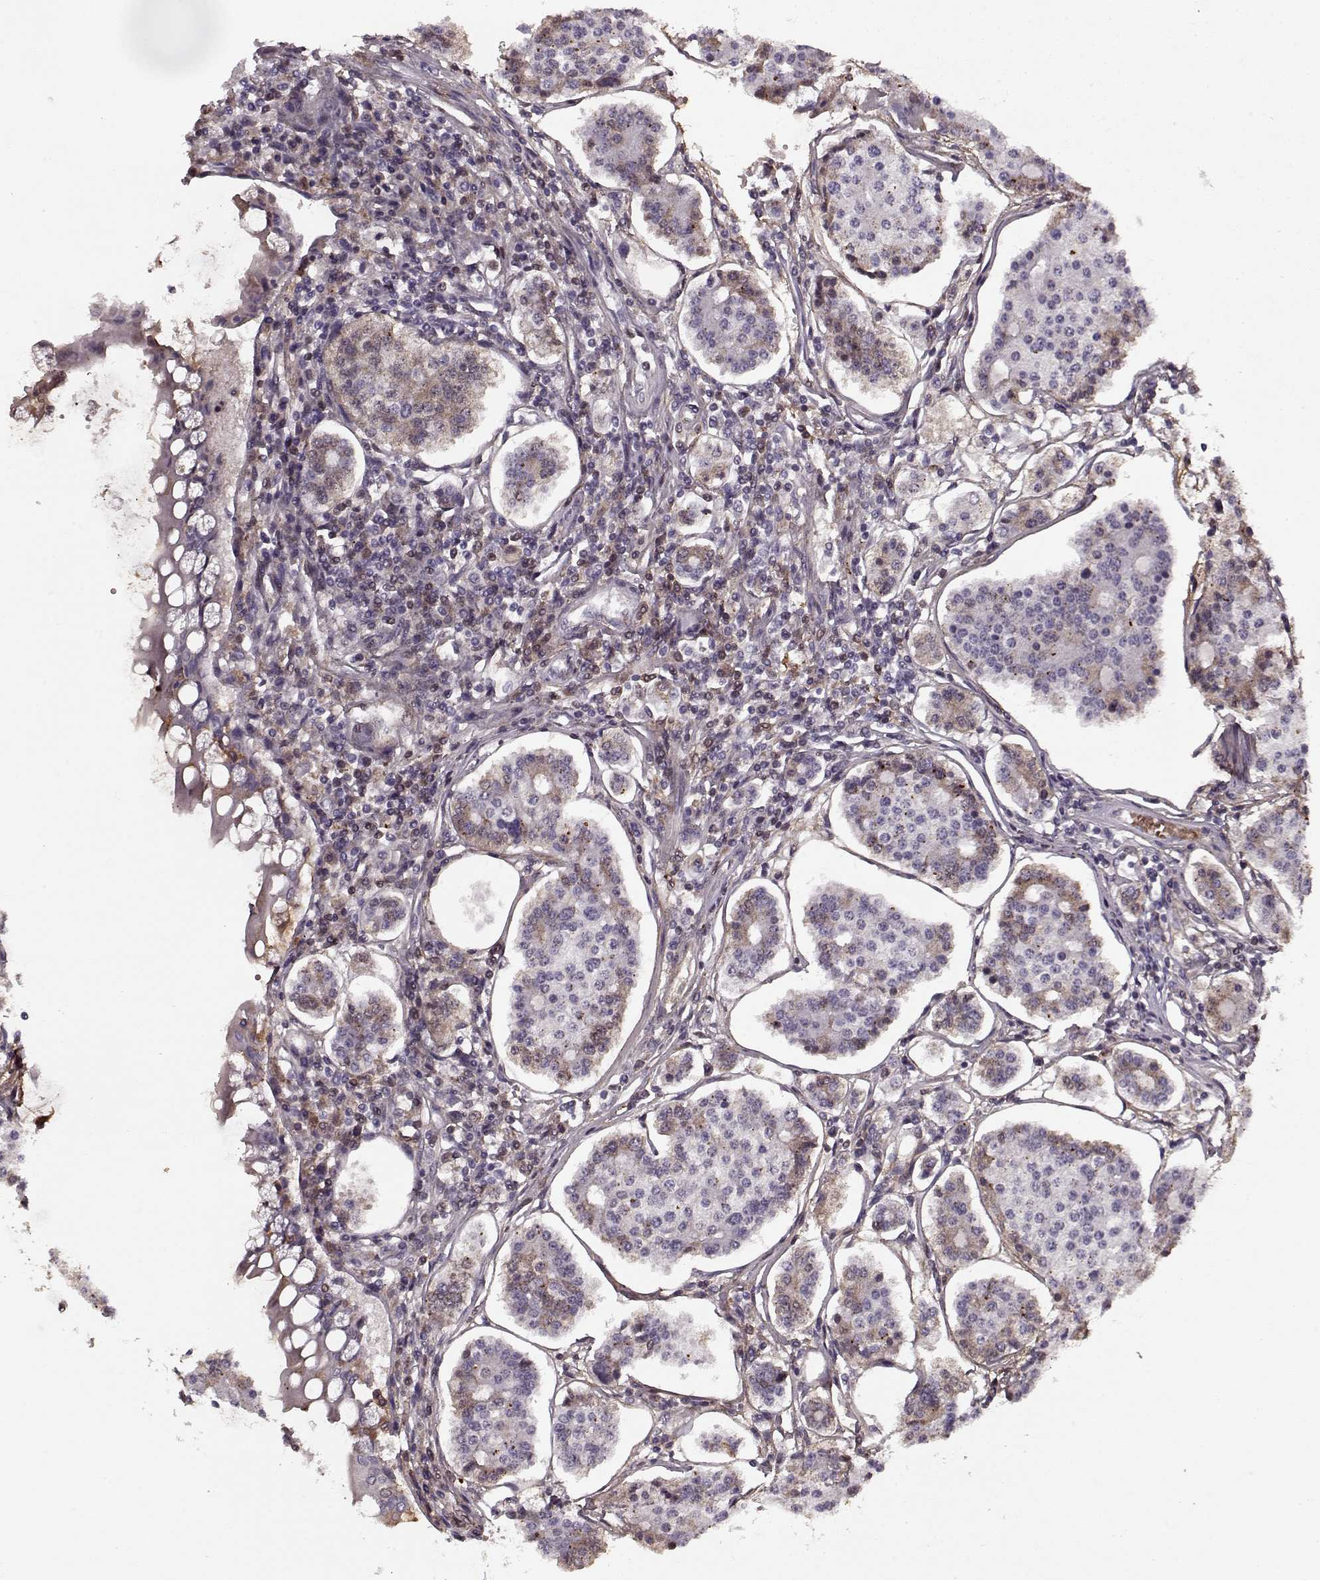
{"staining": {"intensity": "moderate", "quantity": "<25%", "location": "cytoplasmic/membranous"}, "tissue": "carcinoid", "cell_type": "Tumor cells", "image_type": "cancer", "snomed": [{"axis": "morphology", "description": "Carcinoid, malignant, NOS"}, {"axis": "topography", "description": "Small intestine"}], "caption": "Carcinoid stained with IHC displays moderate cytoplasmic/membranous expression in approximately <25% of tumor cells.", "gene": "LUM", "patient": {"sex": "female", "age": 65}}